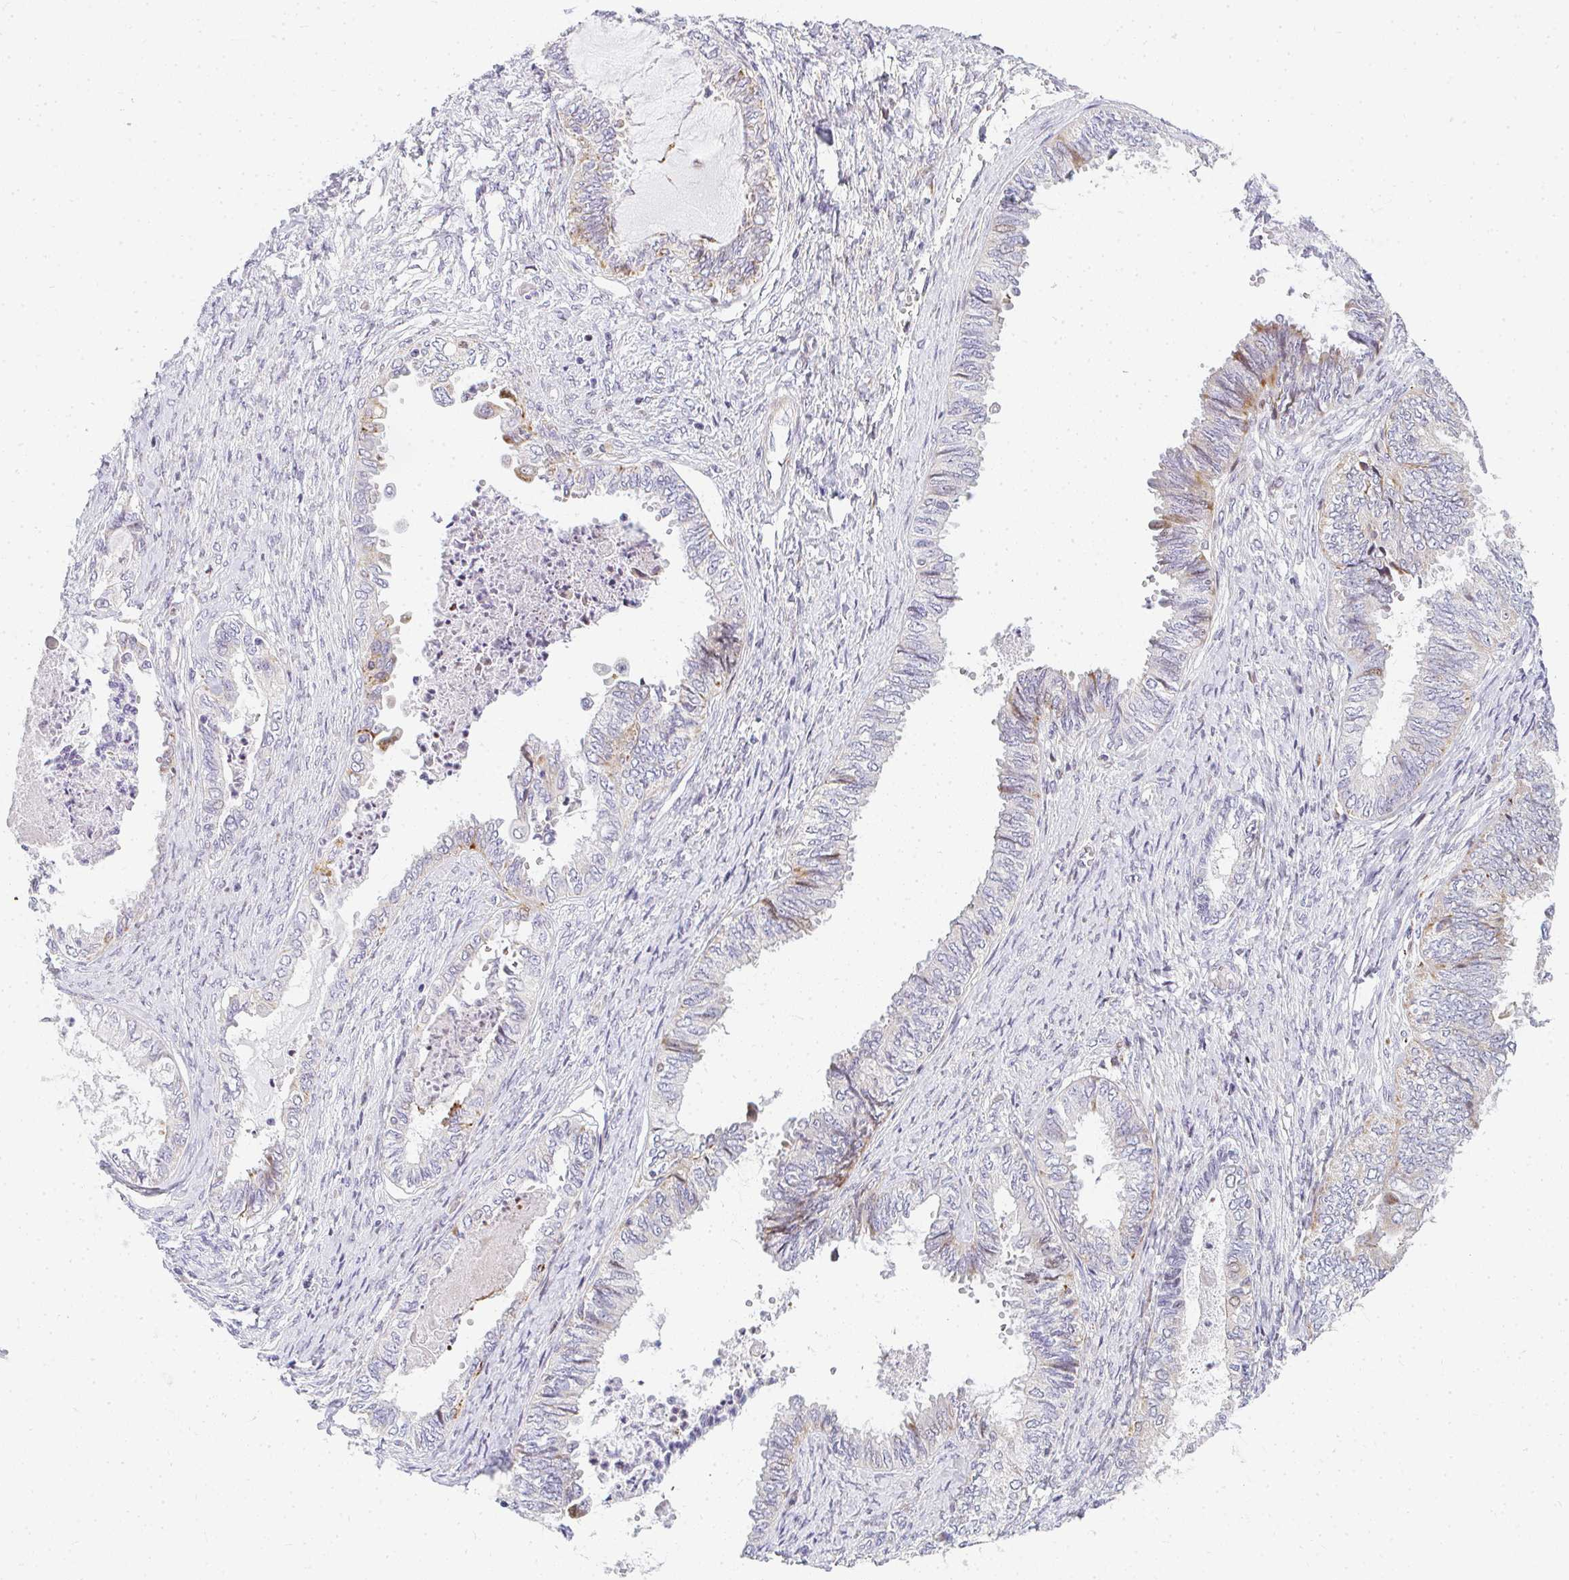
{"staining": {"intensity": "strong", "quantity": "<25%", "location": "cytoplasmic/membranous"}, "tissue": "ovarian cancer", "cell_type": "Tumor cells", "image_type": "cancer", "snomed": [{"axis": "morphology", "description": "Carcinoma, endometroid"}, {"axis": "topography", "description": "Ovary"}], "caption": "Strong cytoplasmic/membranous protein staining is present in about <25% of tumor cells in endometroid carcinoma (ovarian). (DAB IHC, brown staining for protein, blue staining for nuclei).", "gene": "PLA2G5", "patient": {"sex": "female", "age": 70}}